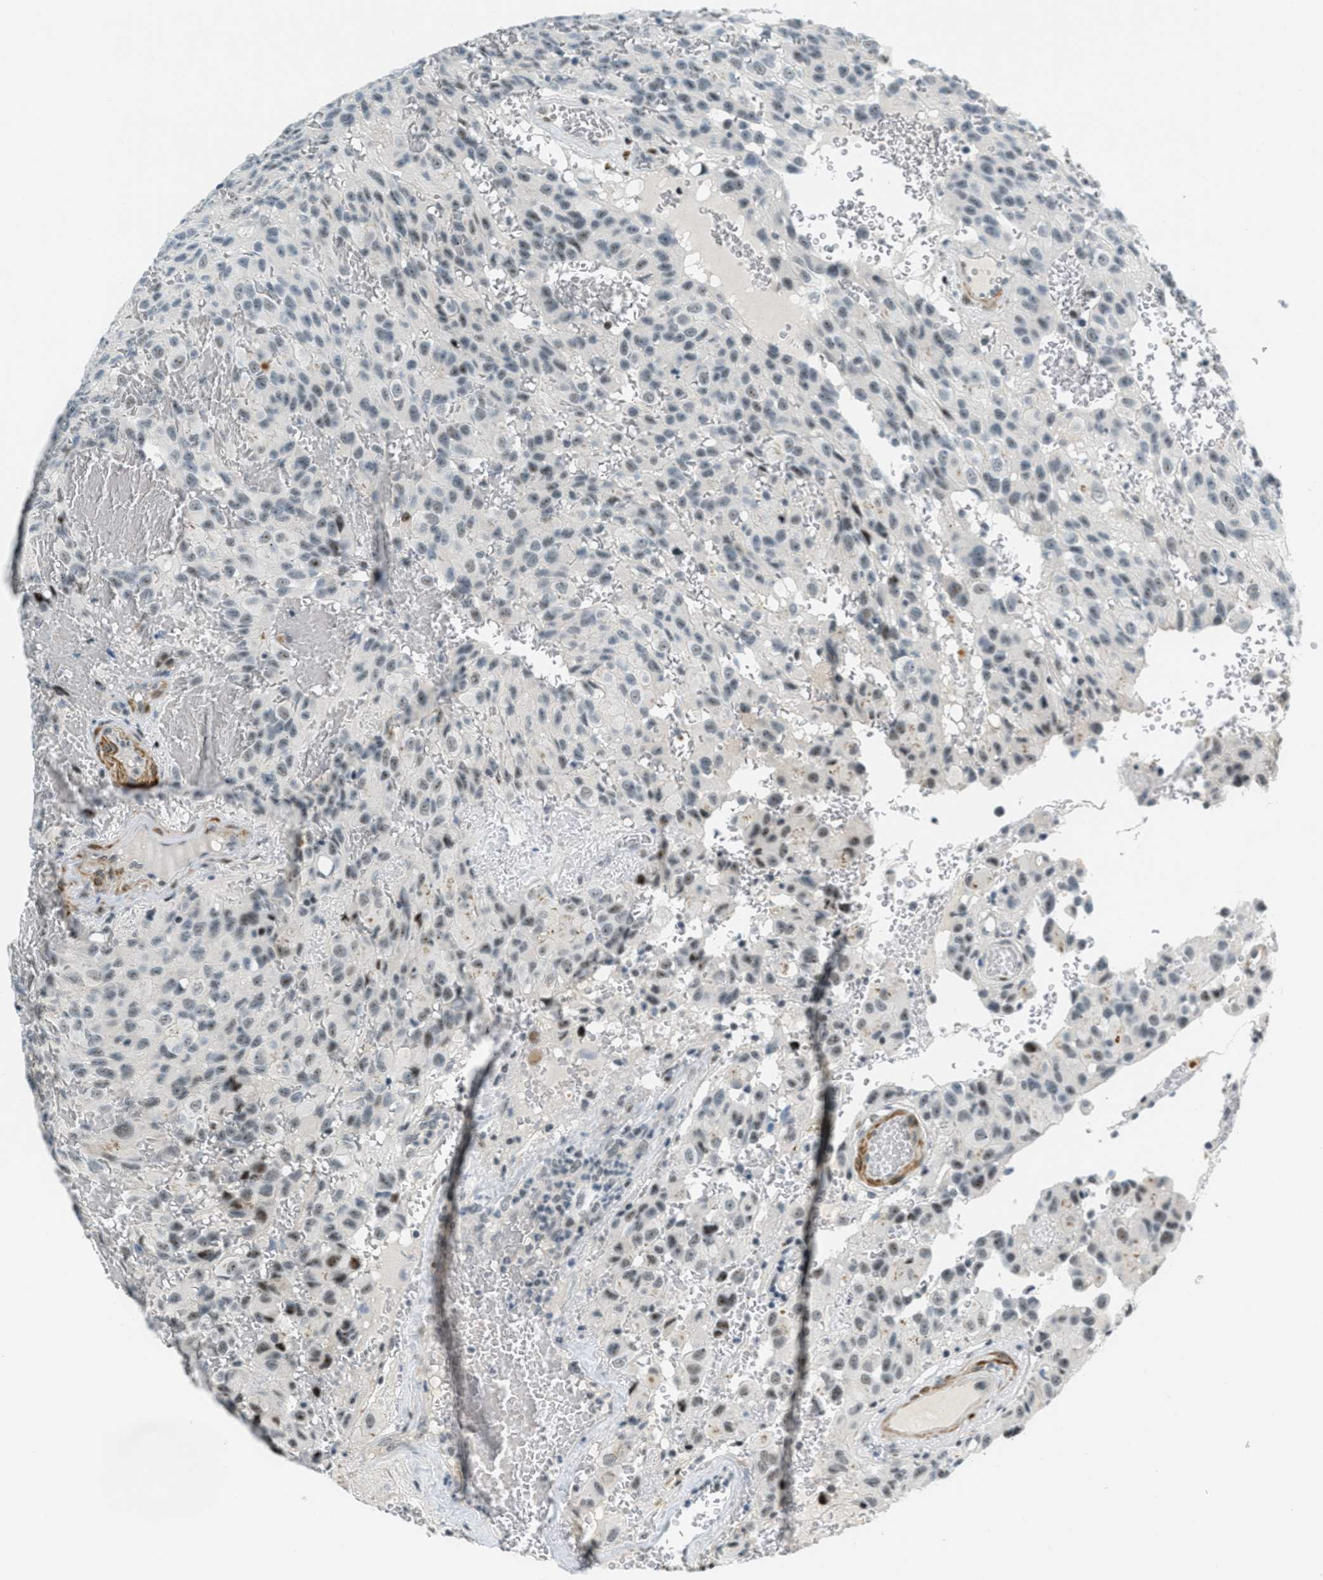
{"staining": {"intensity": "weak", "quantity": "<25%", "location": "nuclear"}, "tissue": "glioma", "cell_type": "Tumor cells", "image_type": "cancer", "snomed": [{"axis": "morphology", "description": "Glioma, malignant, High grade"}, {"axis": "topography", "description": "Brain"}], "caption": "This histopathology image is of malignant glioma (high-grade) stained with immunohistochemistry to label a protein in brown with the nuclei are counter-stained blue. There is no staining in tumor cells.", "gene": "ZDHHC23", "patient": {"sex": "male", "age": 32}}